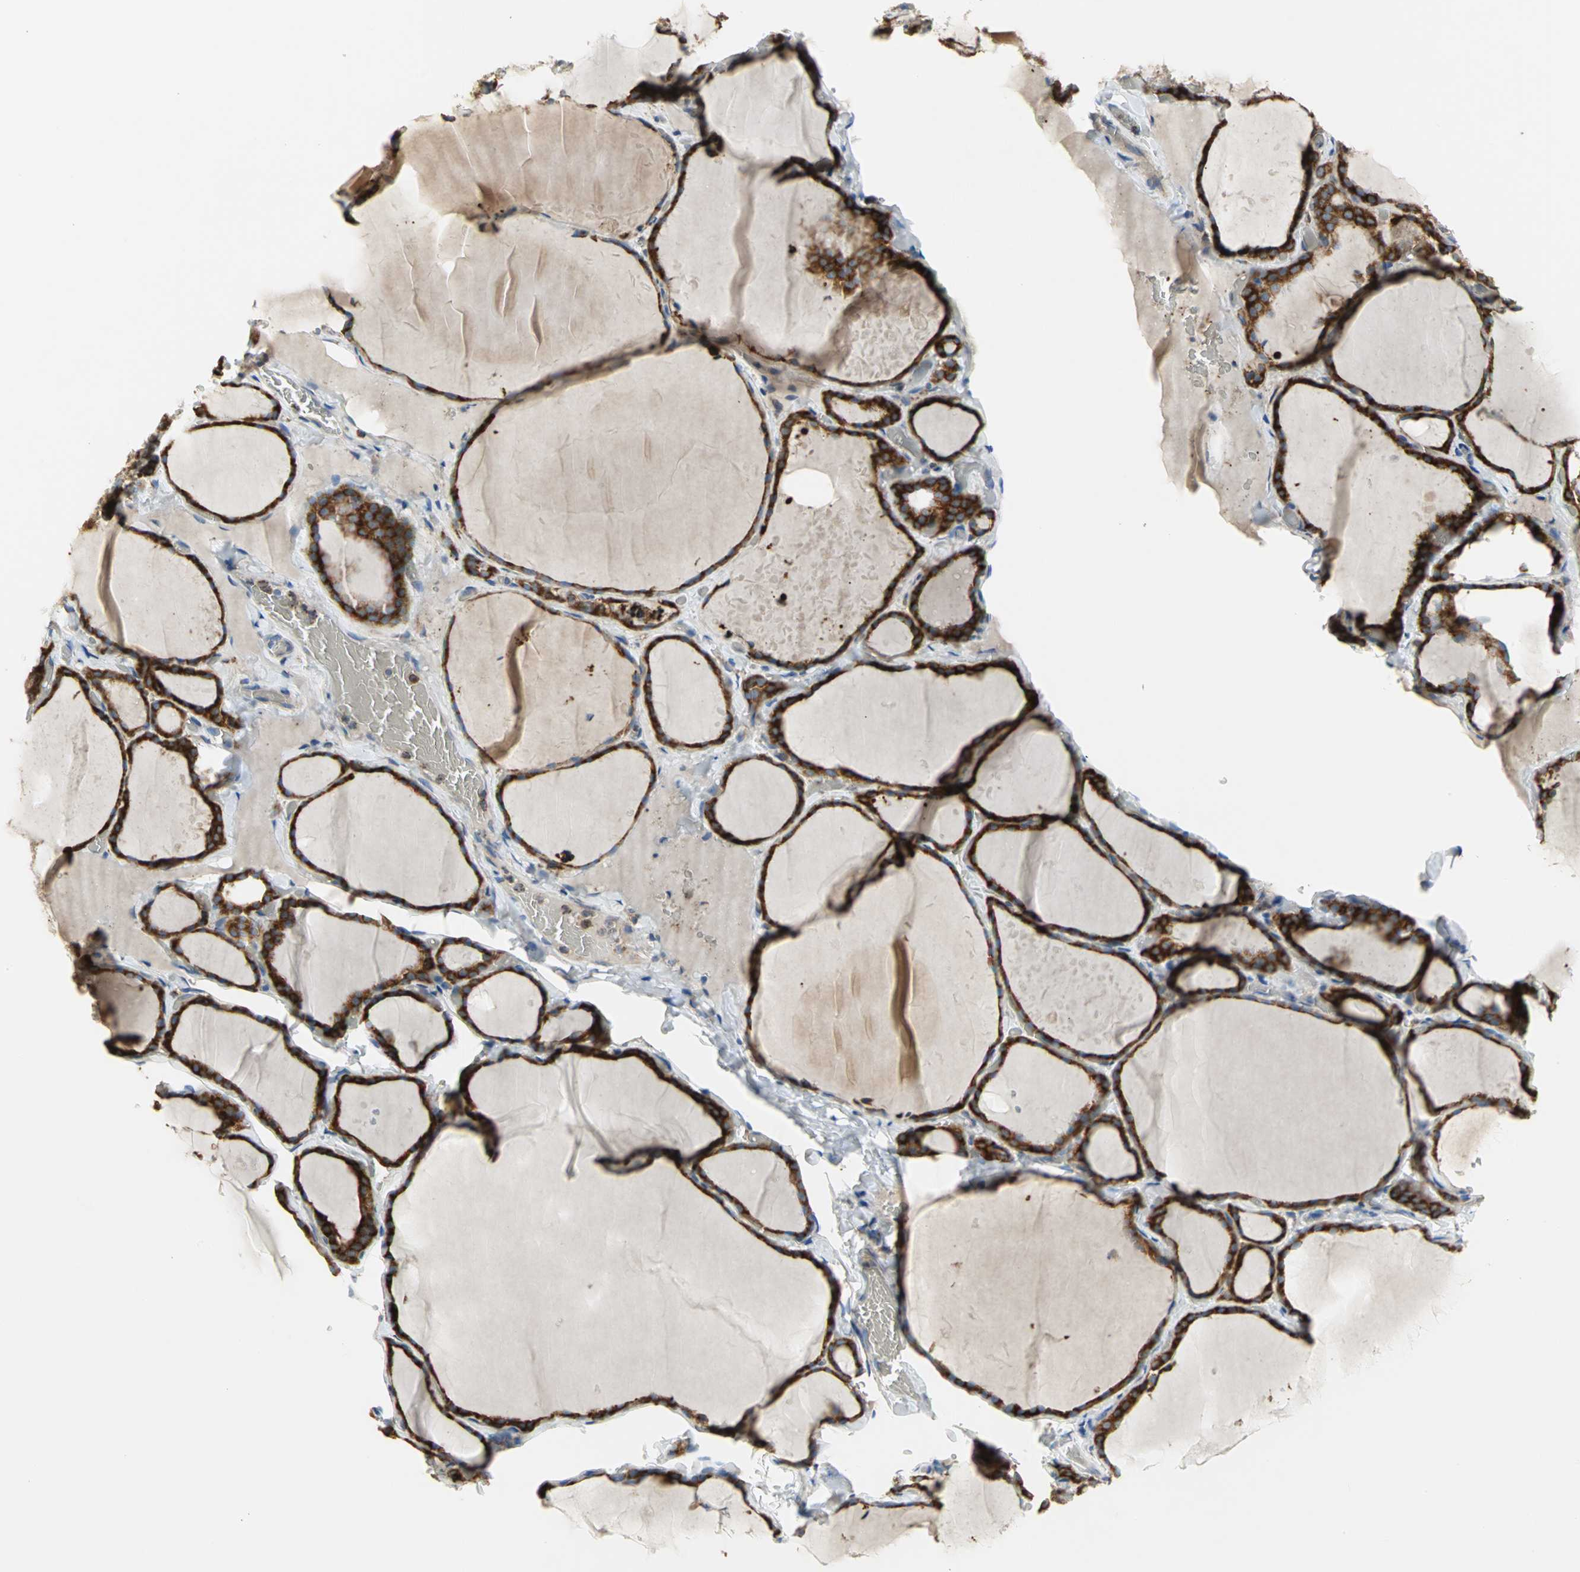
{"staining": {"intensity": "strong", "quantity": ">75%", "location": "cytoplasmic/membranous"}, "tissue": "thyroid gland", "cell_type": "Glandular cells", "image_type": "normal", "snomed": [{"axis": "morphology", "description": "Normal tissue, NOS"}, {"axis": "topography", "description": "Thyroid gland"}], "caption": "Immunohistochemistry of unremarkable thyroid gland shows high levels of strong cytoplasmic/membranous positivity in about >75% of glandular cells. (DAB IHC with brightfield microscopy, high magnification).", "gene": "SDF2L1", "patient": {"sex": "female", "age": 22}}